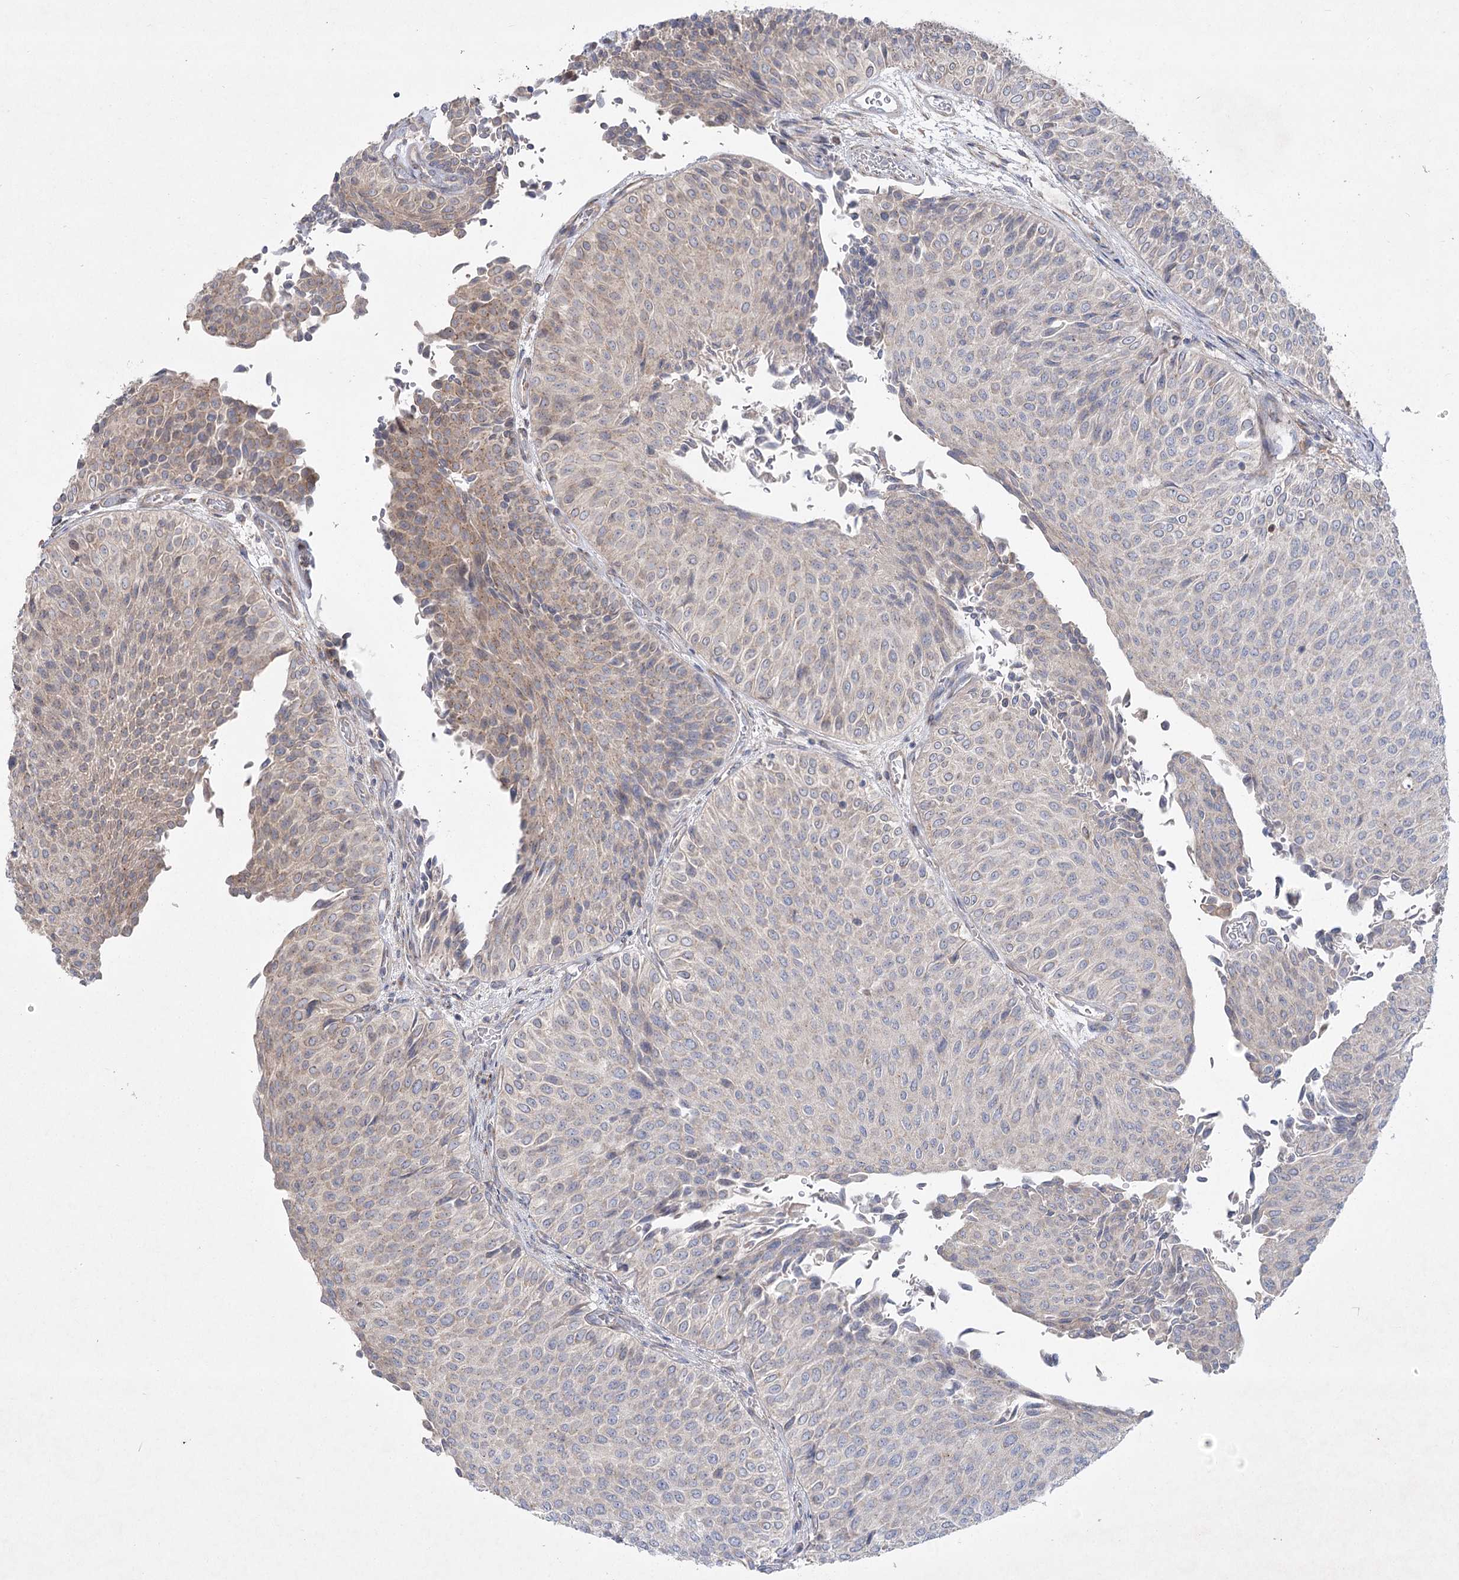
{"staining": {"intensity": "moderate", "quantity": "<25%", "location": "cytoplasmic/membranous"}, "tissue": "urothelial cancer", "cell_type": "Tumor cells", "image_type": "cancer", "snomed": [{"axis": "morphology", "description": "Urothelial carcinoma, Low grade"}, {"axis": "topography", "description": "Urinary bladder"}], "caption": "Tumor cells reveal moderate cytoplasmic/membranous expression in approximately <25% of cells in urothelial cancer. (DAB = brown stain, brightfield microscopy at high magnification).", "gene": "SH3BP5L", "patient": {"sex": "male", "age": 78}}